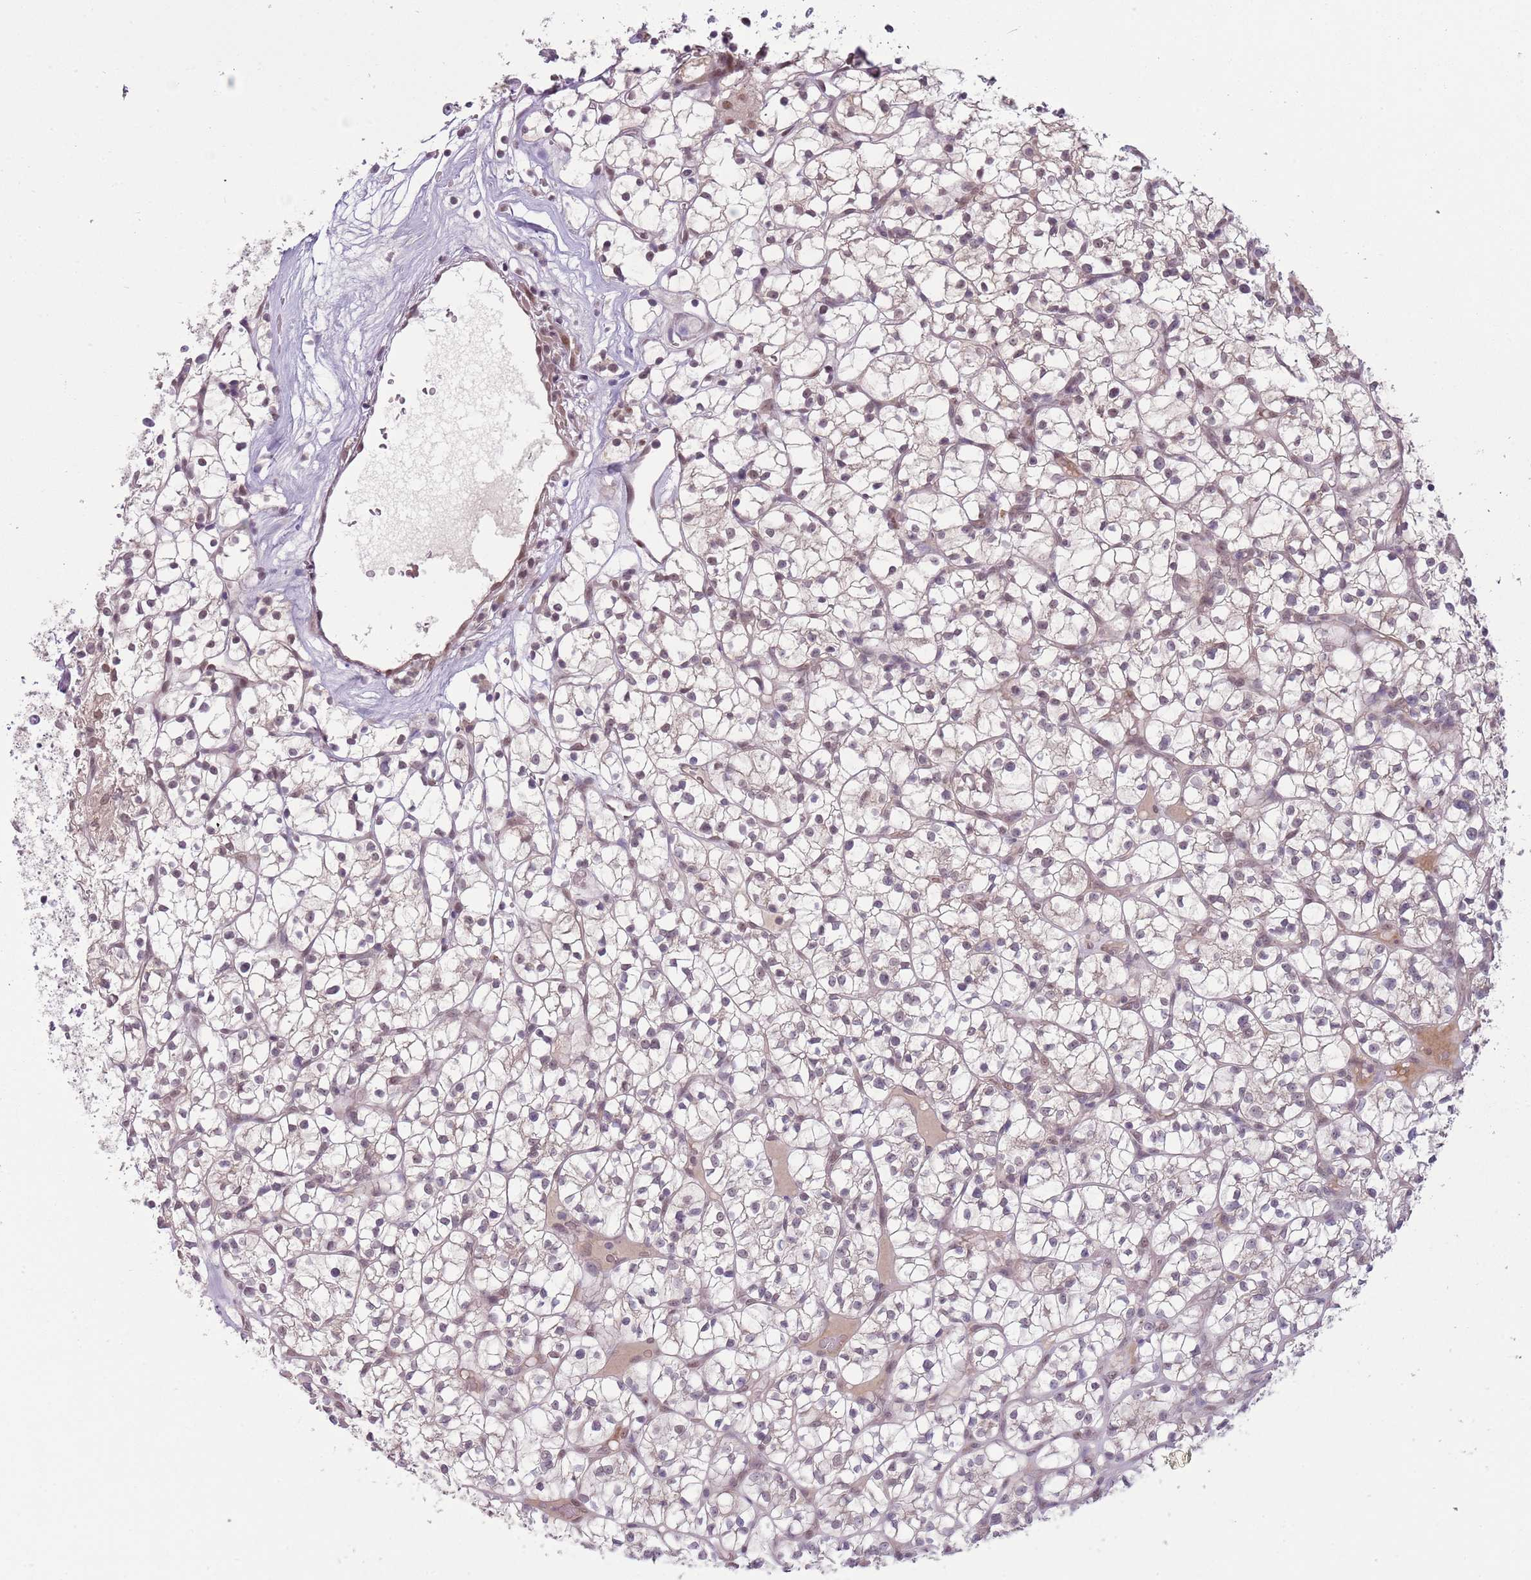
{"staining": {"intensity": "negative", "quantity": "none", "location": "none"}, "tissue": "renal cancer", "cell_type": "Tumor cells", "image_type": "cancer", "snomed": [{"axis": "morphology", "description": "Adenocarcinoma, NOS"}, {"axis": "topography", "description": "Kidney"}], "caption": "Image shows no significant protein expression in tumor cells of adenocarcinoma (renal).", "gene": "TM2D1", "patient": {"sex": "female", "age": 64}}